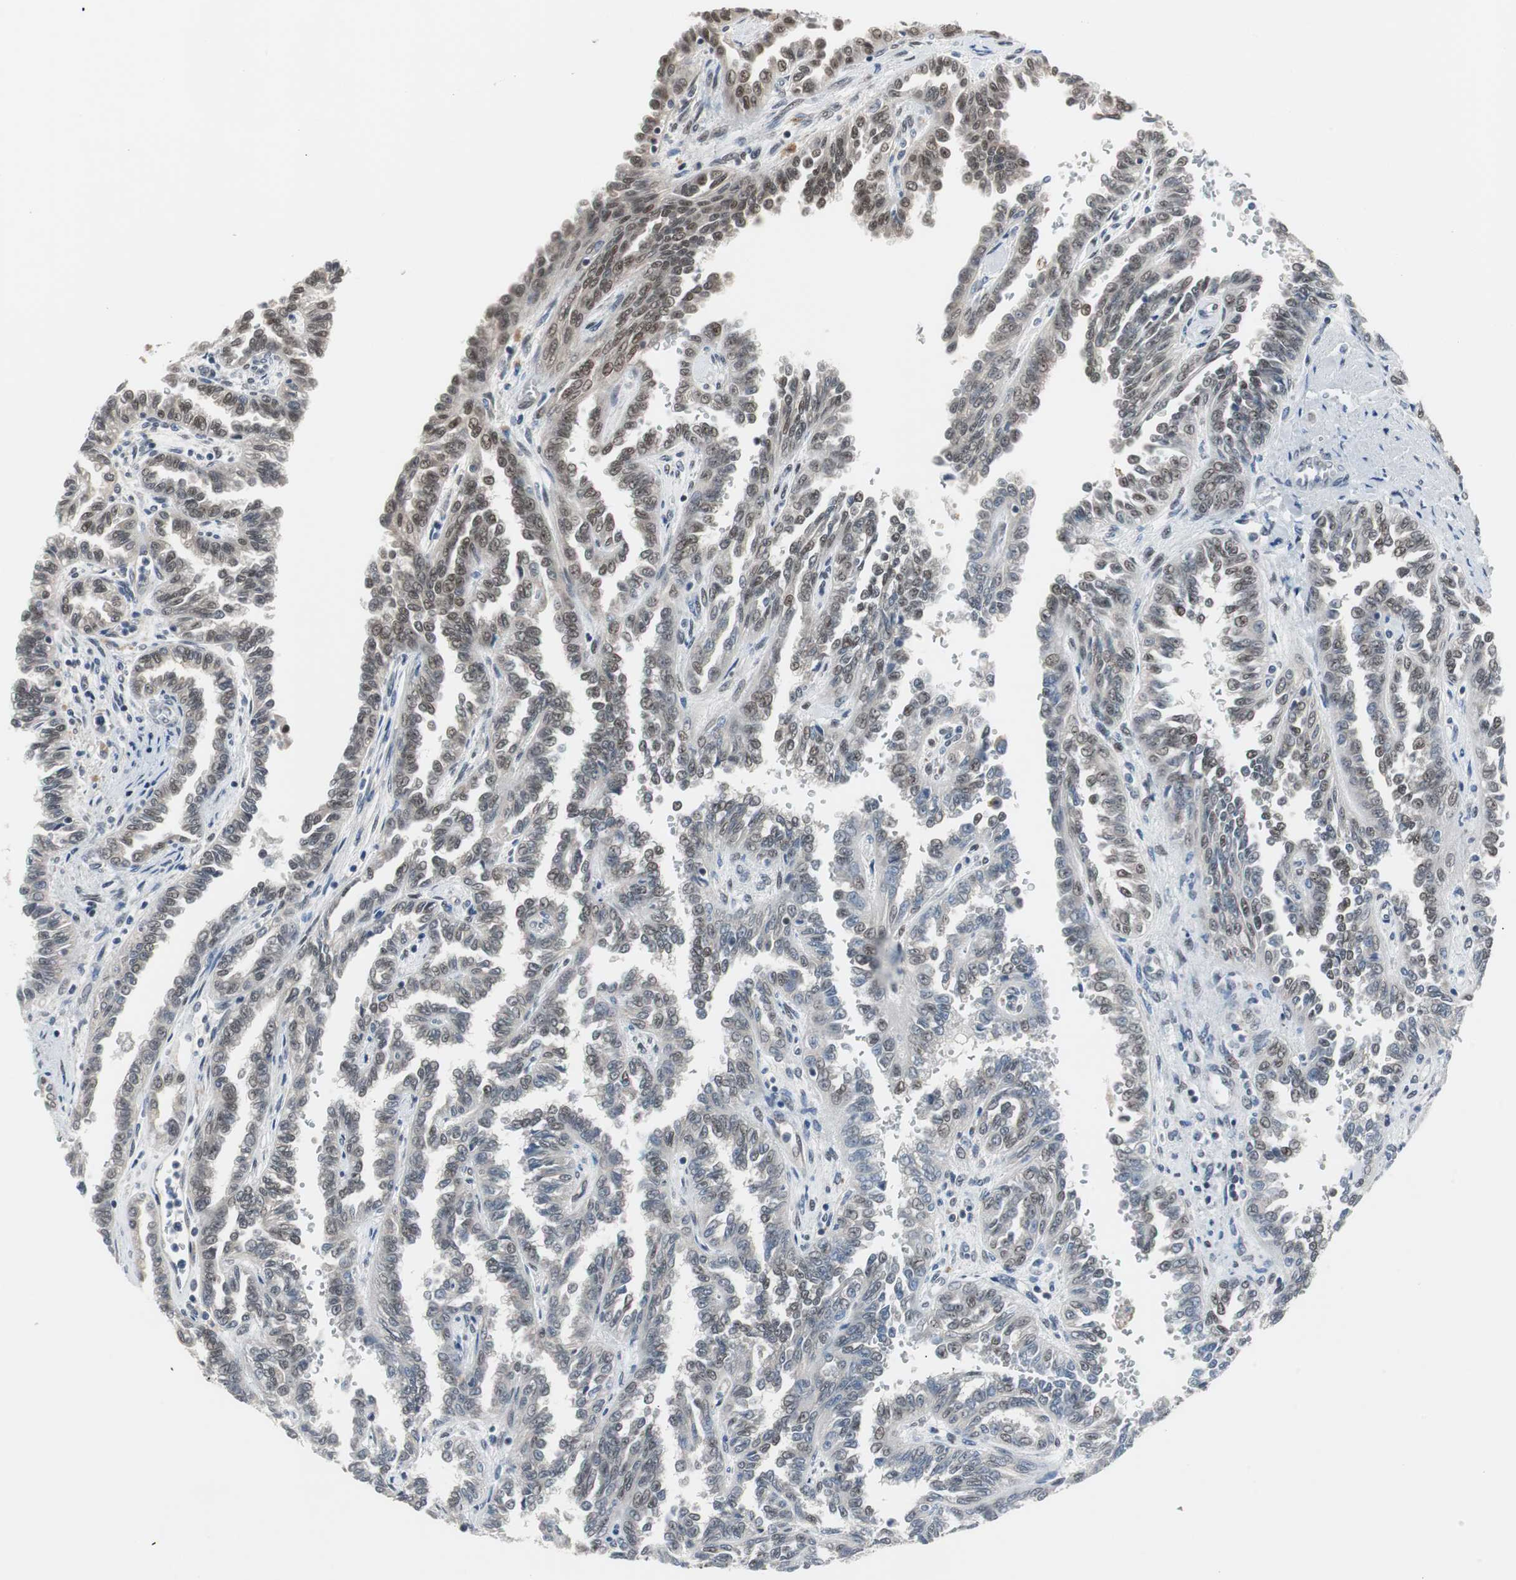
{"staining": {"intensity": "weak", "quantity": ">75%", "location": "nuclear"}, "tissue": "renal cancer", "cell_type": "Tumor cells", "image_type": "cancer", "snomed": [{"axis": "morphology", "description": "Inflammation, NOS"}, {"axis": "morphology", "description": "Adenocarcinoma, NOS"}, {"axis": "topography", "description": "Kidney"}], "caption": "Immunohistochemistry (IHC) histopathology image of human adenocarcinoma (renal) stained for a protein (brown), which displays low levels of weak nuclear staining in about >75% of tumor cells.", "gene": "ZHX2", "patient": {"sex": "male", "age": 68}}